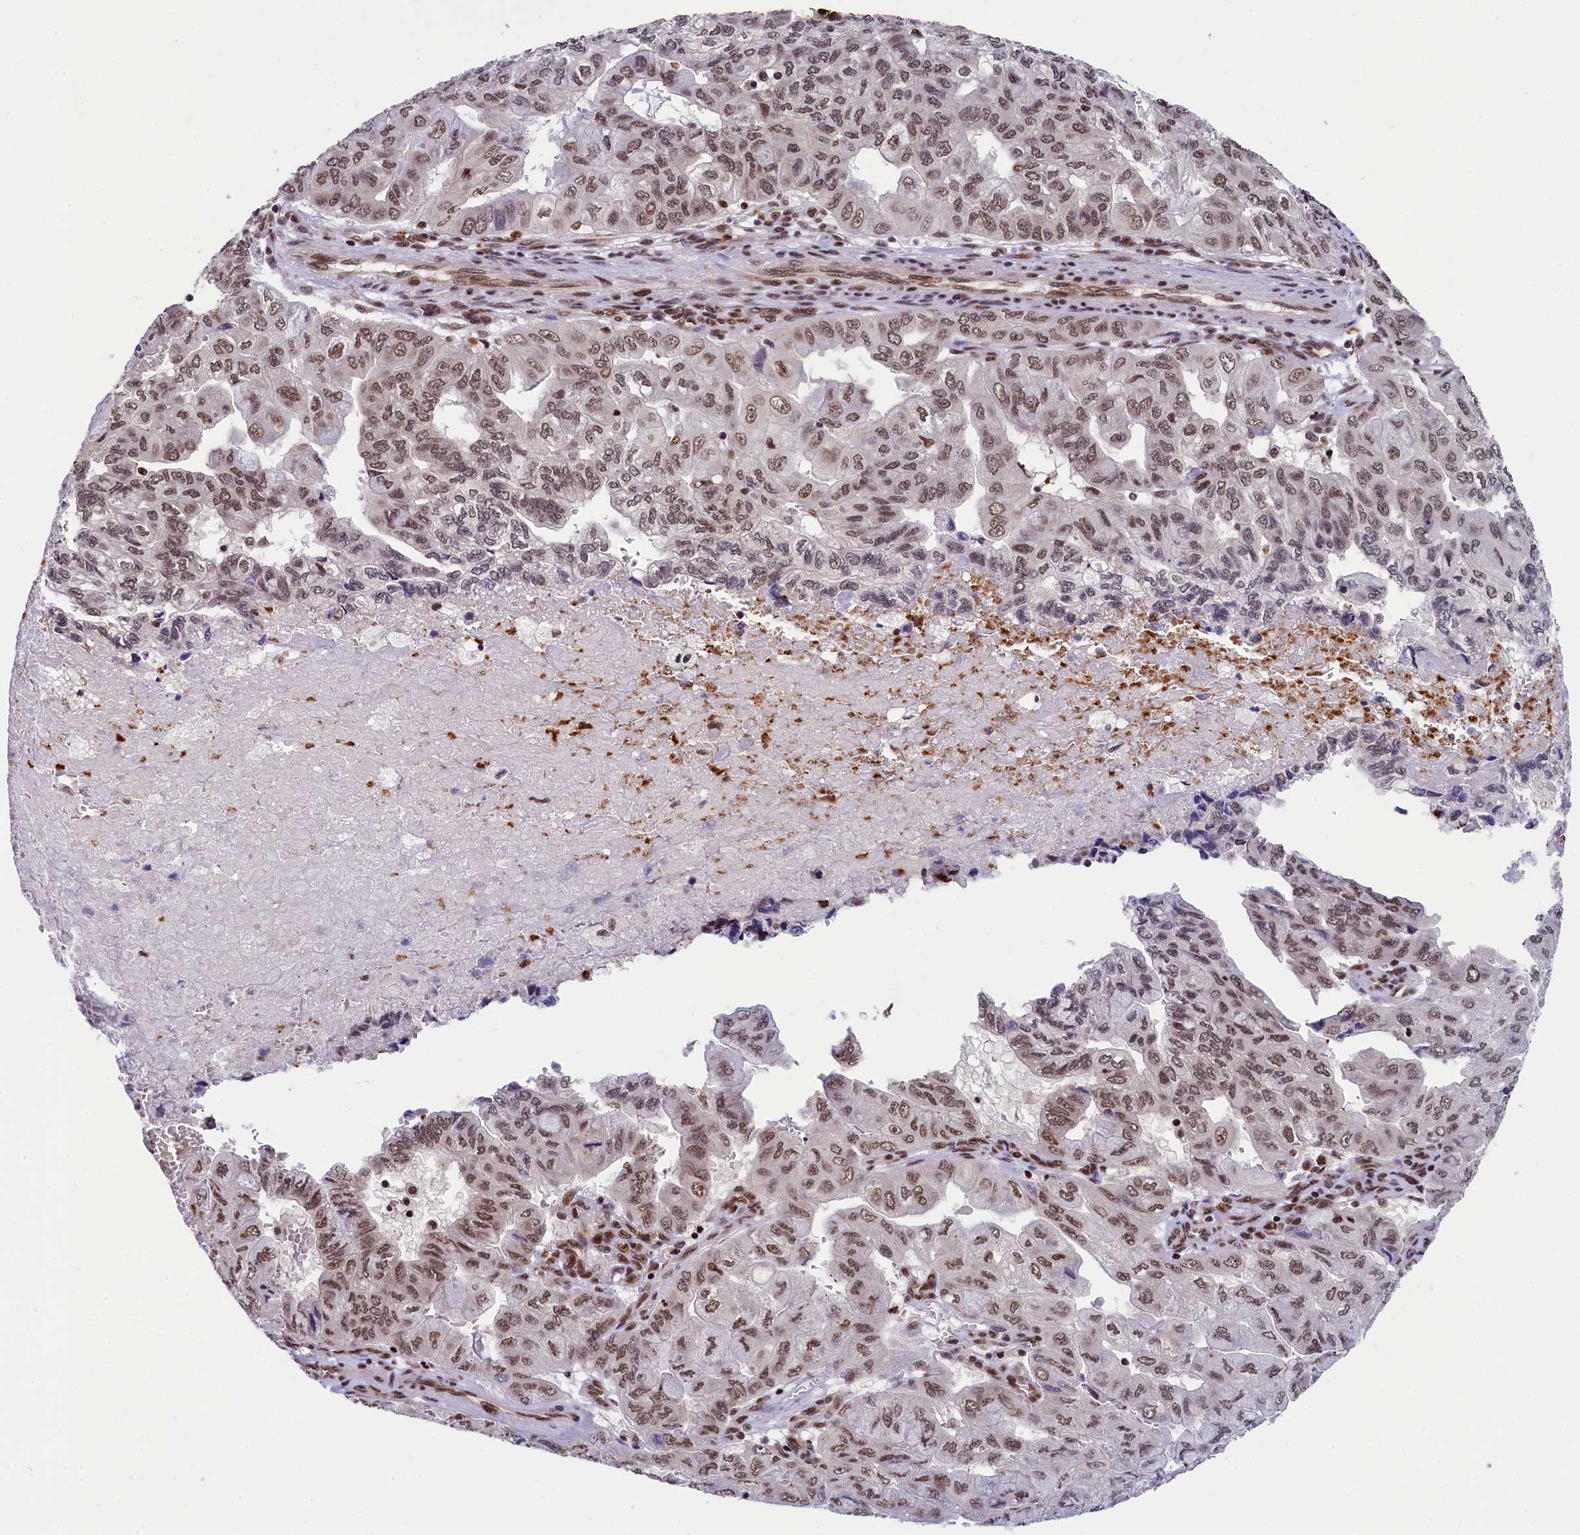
{"staining": {"intensity": "moderate", "quantity": ">75%", "location": "nuclear"}, "tissue": "pancreatic cancer", "cell_type": "Tumor cells", "image_type": "cancer", "snomed": [{"axis": "morphology", "description": "Adenocarcinoma, NOS"}, {"axis": "topography", "description": "Pancreas"}], "caption": "This photomicrograph reveals adenocarcinoma (pancreatic) stained with IHC to label a protein in brown. The nuclear of tumor cells show moderate positivity for the protein. Nuclei are counter-stained blue.", "gene": "ADIG", "patient": {"sex": "male", "age": 51}}